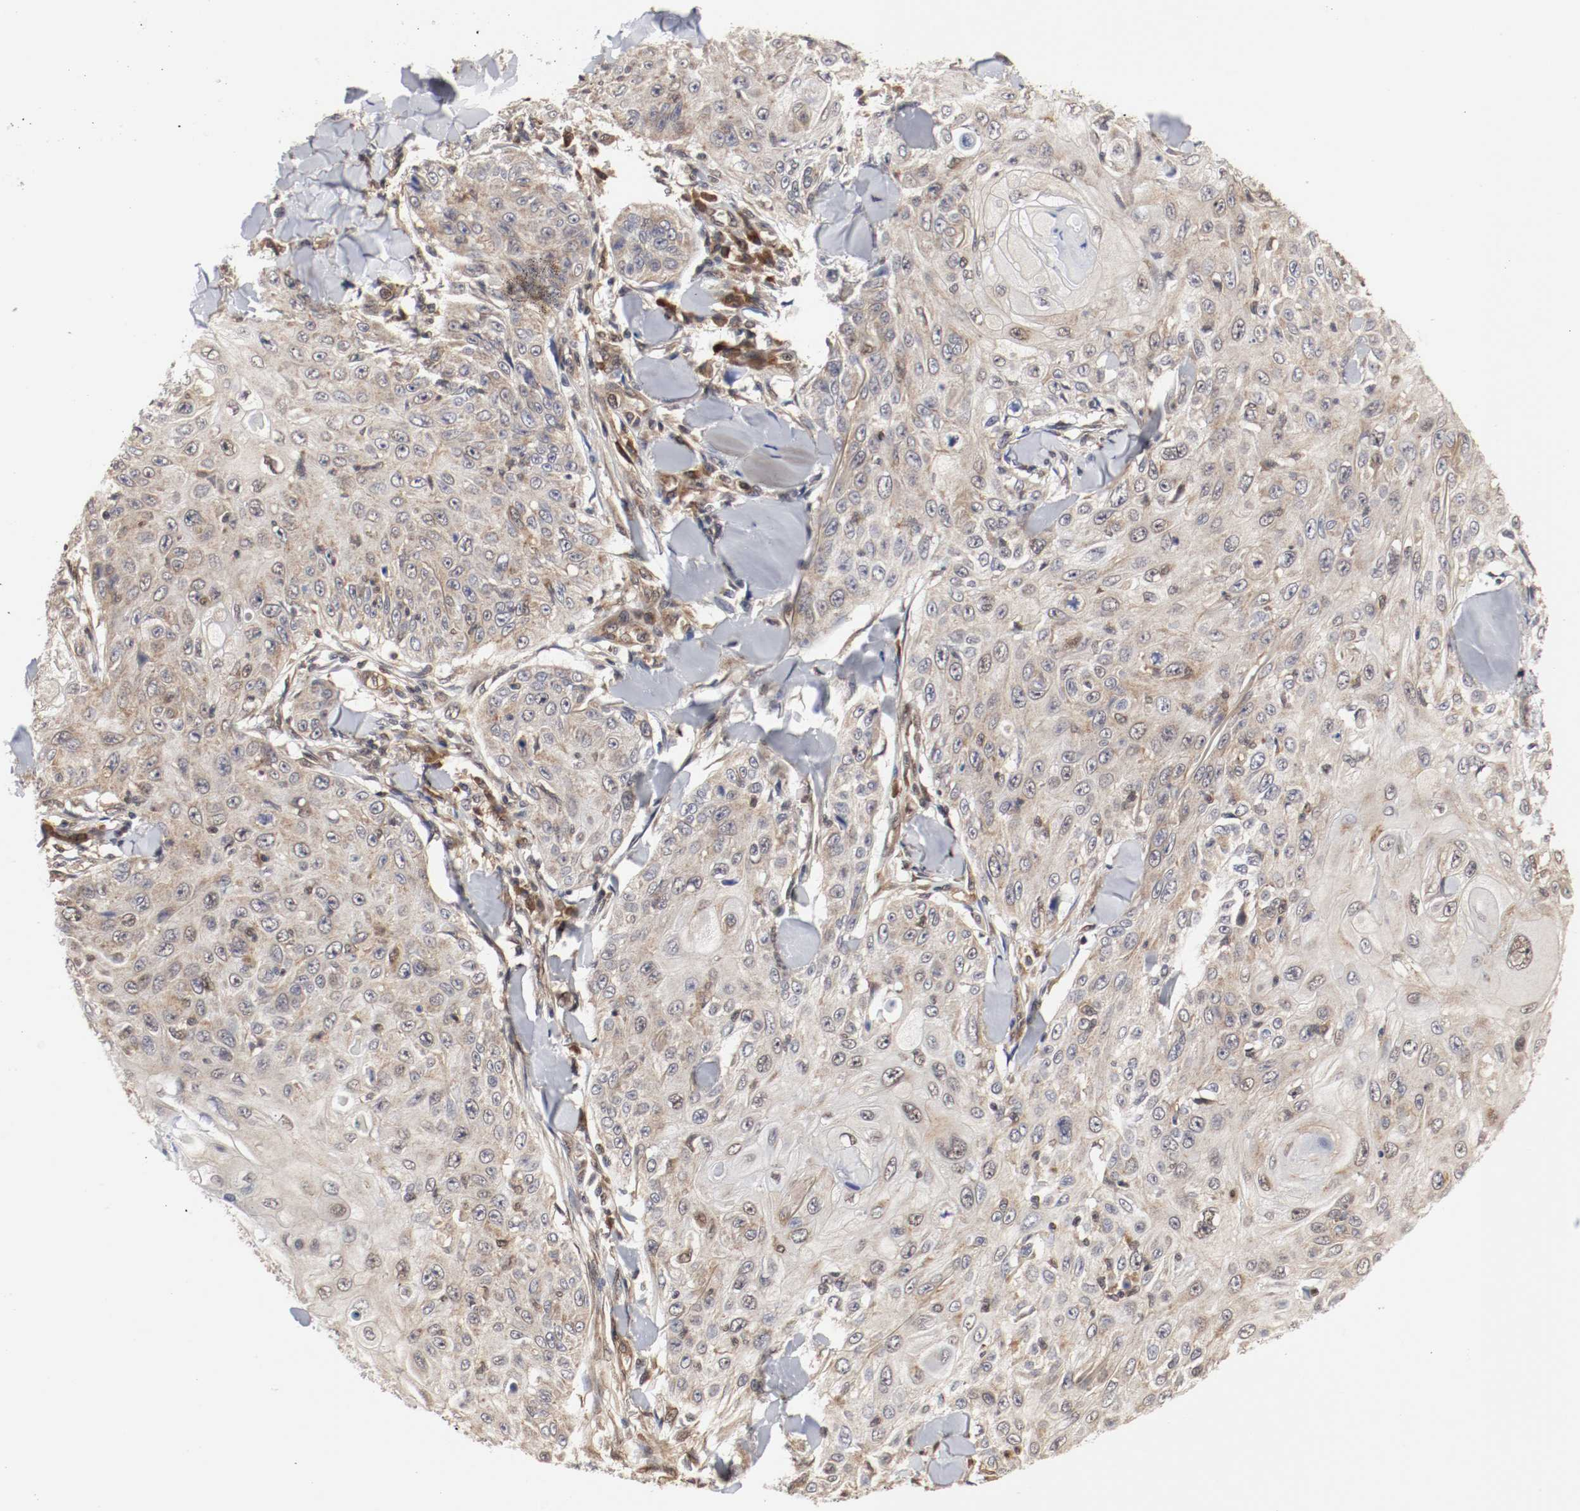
{"staining": {"intensity": "moderate", "quantity": ">75%", "location": "cytoplasmic/membranous"}, "tissue": "skin cancer", "cell_type": "Tumor cells", "image_type": "cancer", "snomed": [{"axis": "morphology", "description": "Squamous cell carcinoma, NOS"}, {"axis": "topography", "description": "Skin"}], "caption": "Immunohistochemistry (IHC) image of neoplastic tissue: human squamous cell carcinoma (skin) stained using immunohistochemistry displays medium levels of moderate protein expression localized specifically in the cytoplasmic/membranous of tumor cells, appearing as a cytoplasmic/membranous brown color.", "gene": "AFG3L2", "patient": {"sex": "male", "age": 86}}